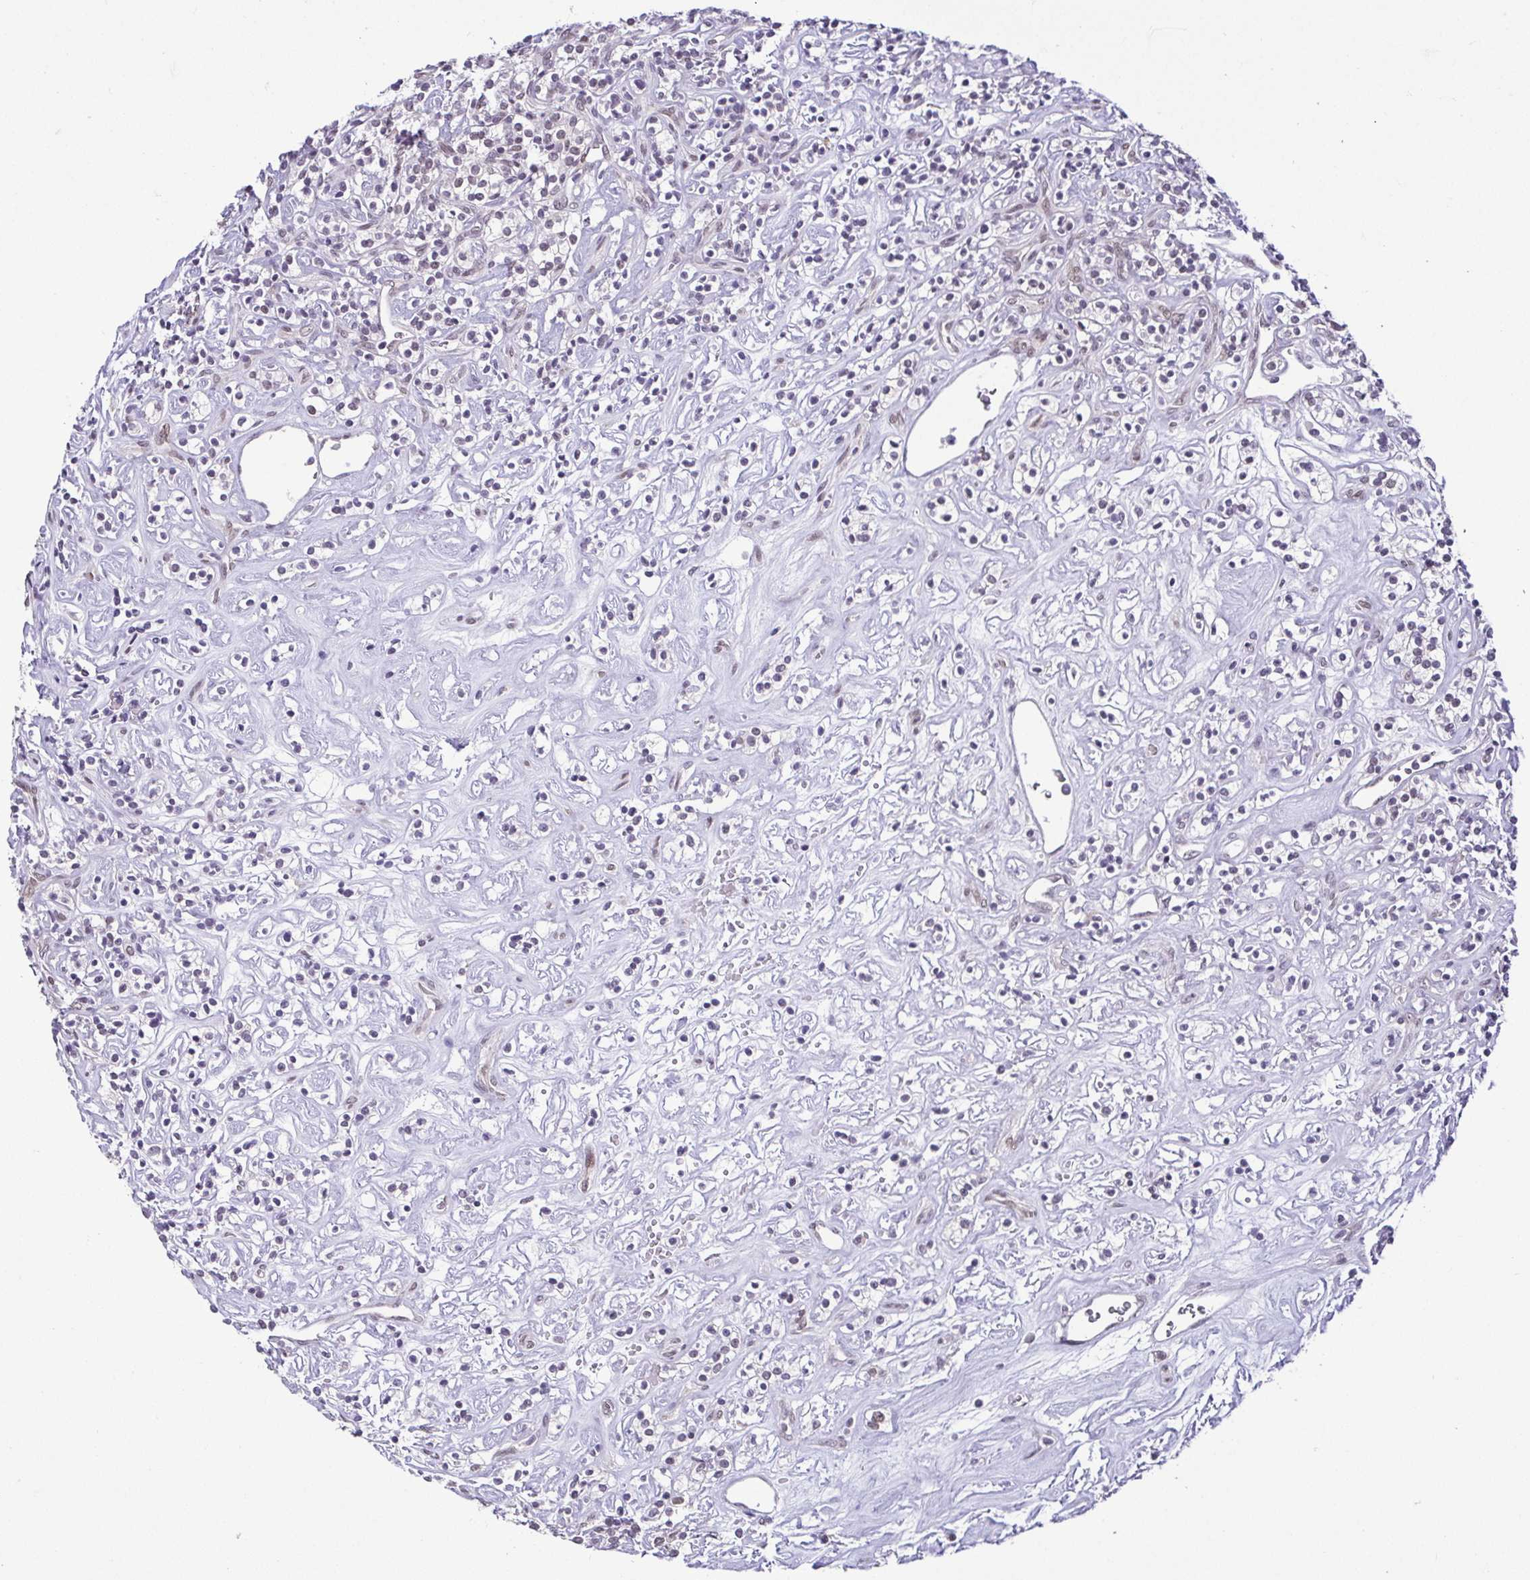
{"staining": {"intensity": "negative", "quantity": "none", "location": "none"}, "tissue": "renal cancer", "cell_type": "Tumor cells", "image_type": "cancer", "snomed": [{"axis": "morphology", "description": "Adenocarcinoma, NOS"}, {"axis": "topography", "description": "Kidney"}], "caption": "This is an immunohistochemistry histopathology image of renal adenocarcinoma. There is no staining in tumor cells.", "gene": "RBM3", "patient": {"sex": "male", "age": 77}}